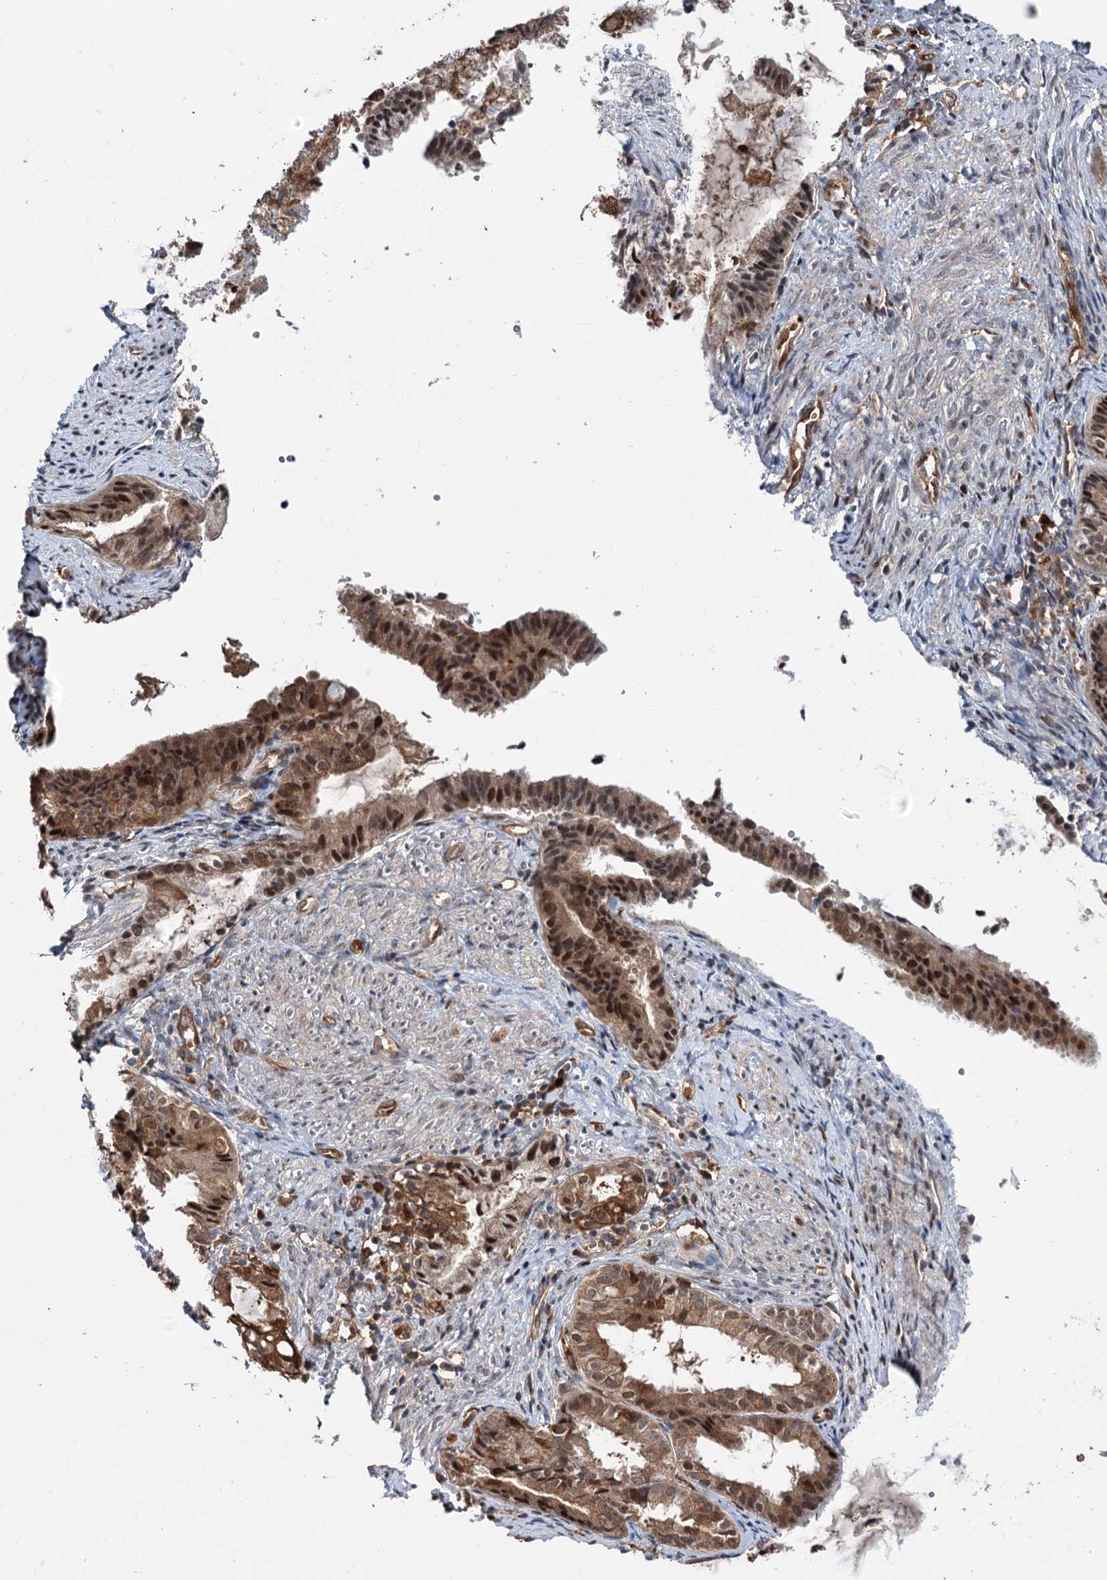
{"staining": {"intensity": "moderate", "quantity": "25%-75%", "location": "cytoplasmic/membranous,nuclear"}, "tissue": "endometrial cancer", "cell_type": "Tumor cells", "image_type": "cancer", "snomed": [{"axis": "morphology", "description": "Adenocarcinoma, NOS"}, {"axis": "topography", "description": "Endometrium"}], "caption": "Protein analysis of endometrial adenocarcinoma tissue displays moderate cytoplasmic/membranous and nuclear expression in approximately 25%-75% of tumor cells.", "gene": "NCAPD2", "patient": {"sex": "female", "age": 86}}